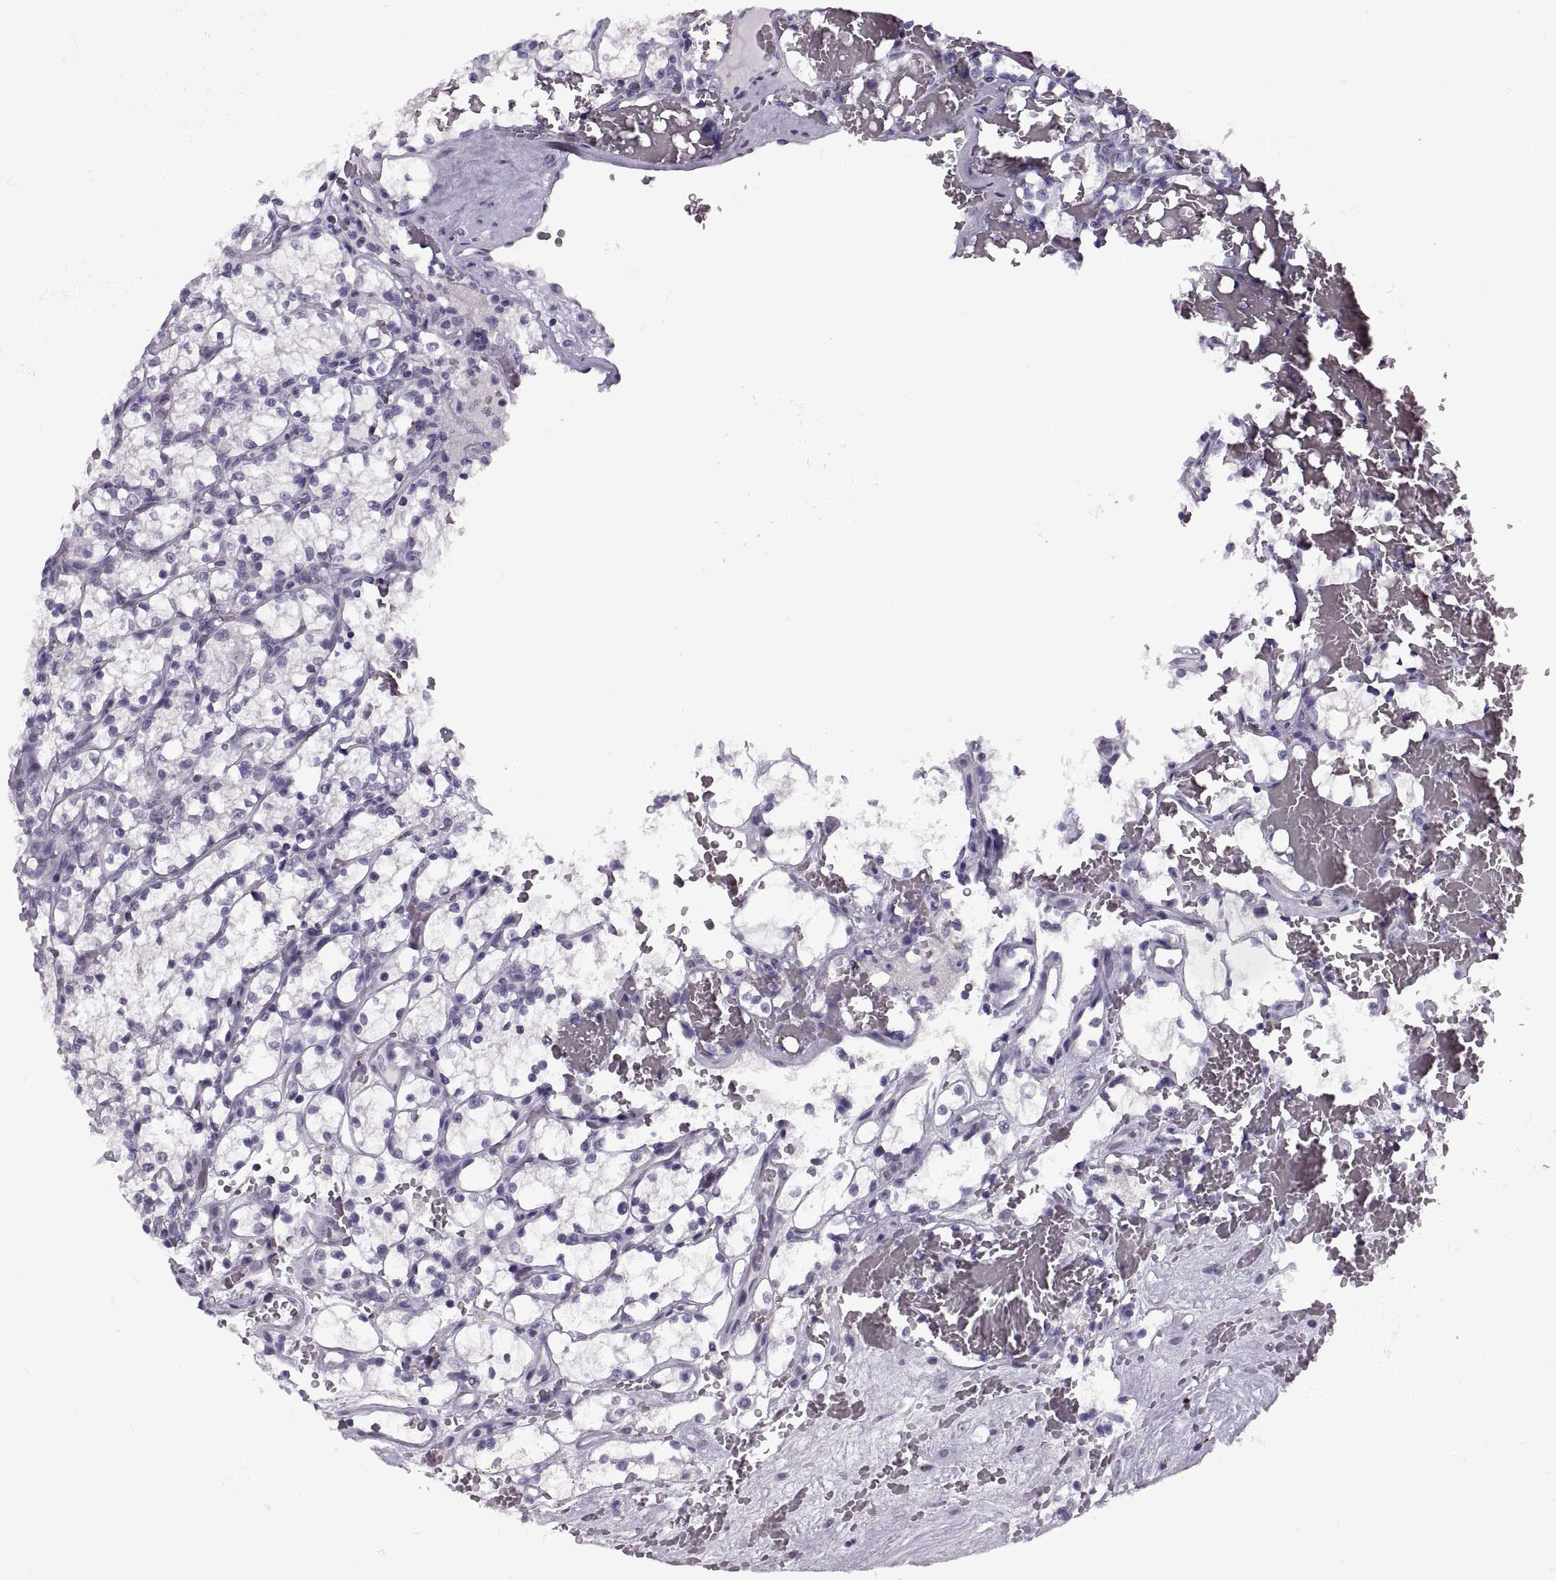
{"staining": {"intensity": "negative", "quantity": "none", "location": "none"}, "tissue": "renal cancer", "cell_type": "Tumor cells", "image_type": "cancer", "snomed": [{"axis": "morphology", "description": "Adenocarcinoma, NOS"}, {"axis": "topography", "description": "Kidney"}], "caption": "Immunohistochemistry (IHC) micrograph of neoplastic tissue: renal adenocarcinoma stained with DAB (3,3'-diaminobenzidine) shows no significant protein staining in tumor cells.", "gene": "SYNGR4", "patient": {"sex": "female", "age": 69}}